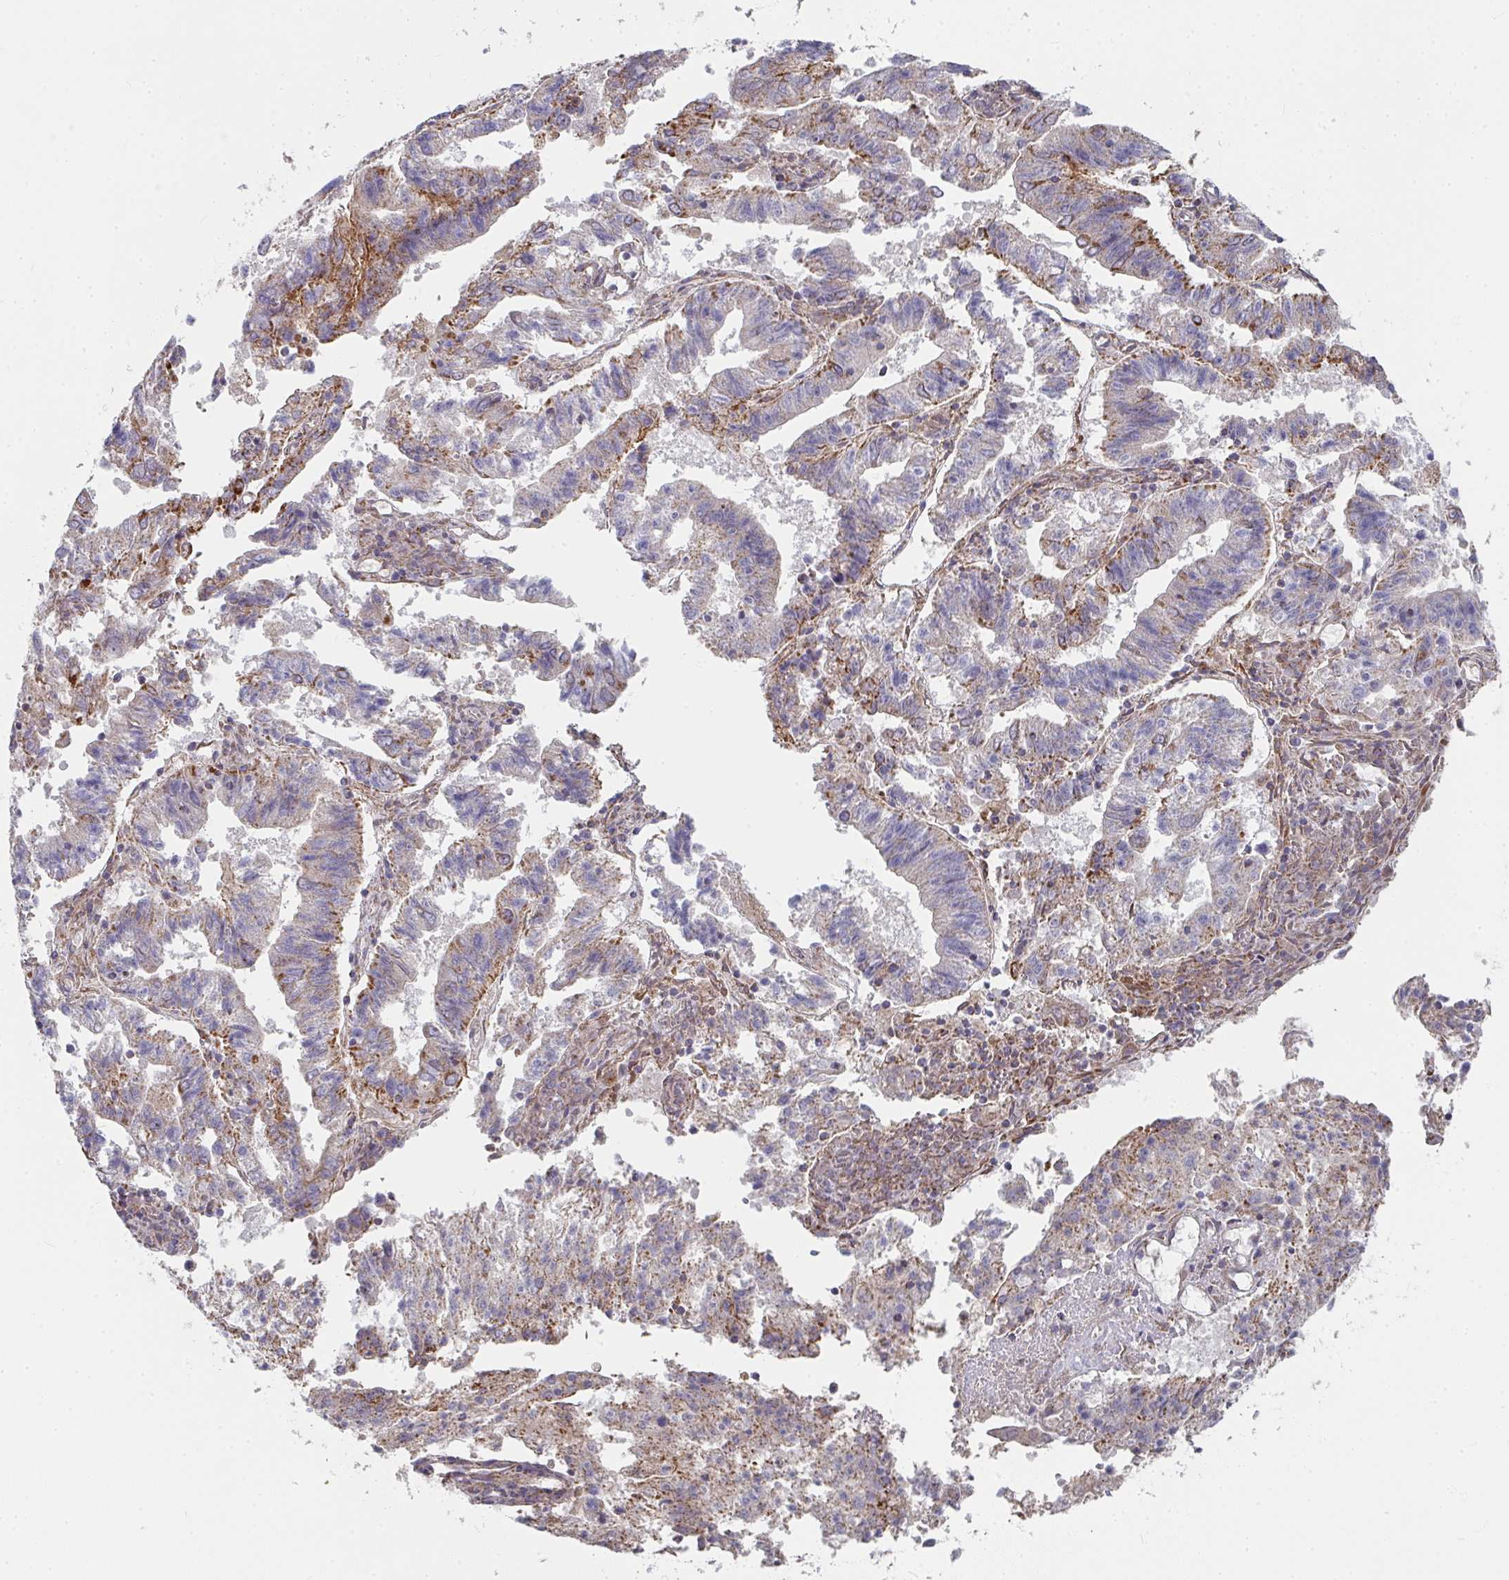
{"staining": {"intensity": "strong", "quantity": "25%-75%", "location": "cytoplasmic/membranous"}, "tissue": "endometrial cancer", "cell_type": "Tumor cells", "image_type": "cancer", "snomed": [{"axis": "morphology", "description": "Adenocarcinoma, NOS"}, {"axis": "topography", "description": "Endometrium"}], "caption": "A micrograph showing strong cytoplasmic/membranous positivity in approximately 25%-75% of tumor cells in adenocarcinoma (endometrial), as visualized by brown immunohistochemical staining.", "gene": "RHEBL1", "patient": {"sex": "female", "age": 82}}